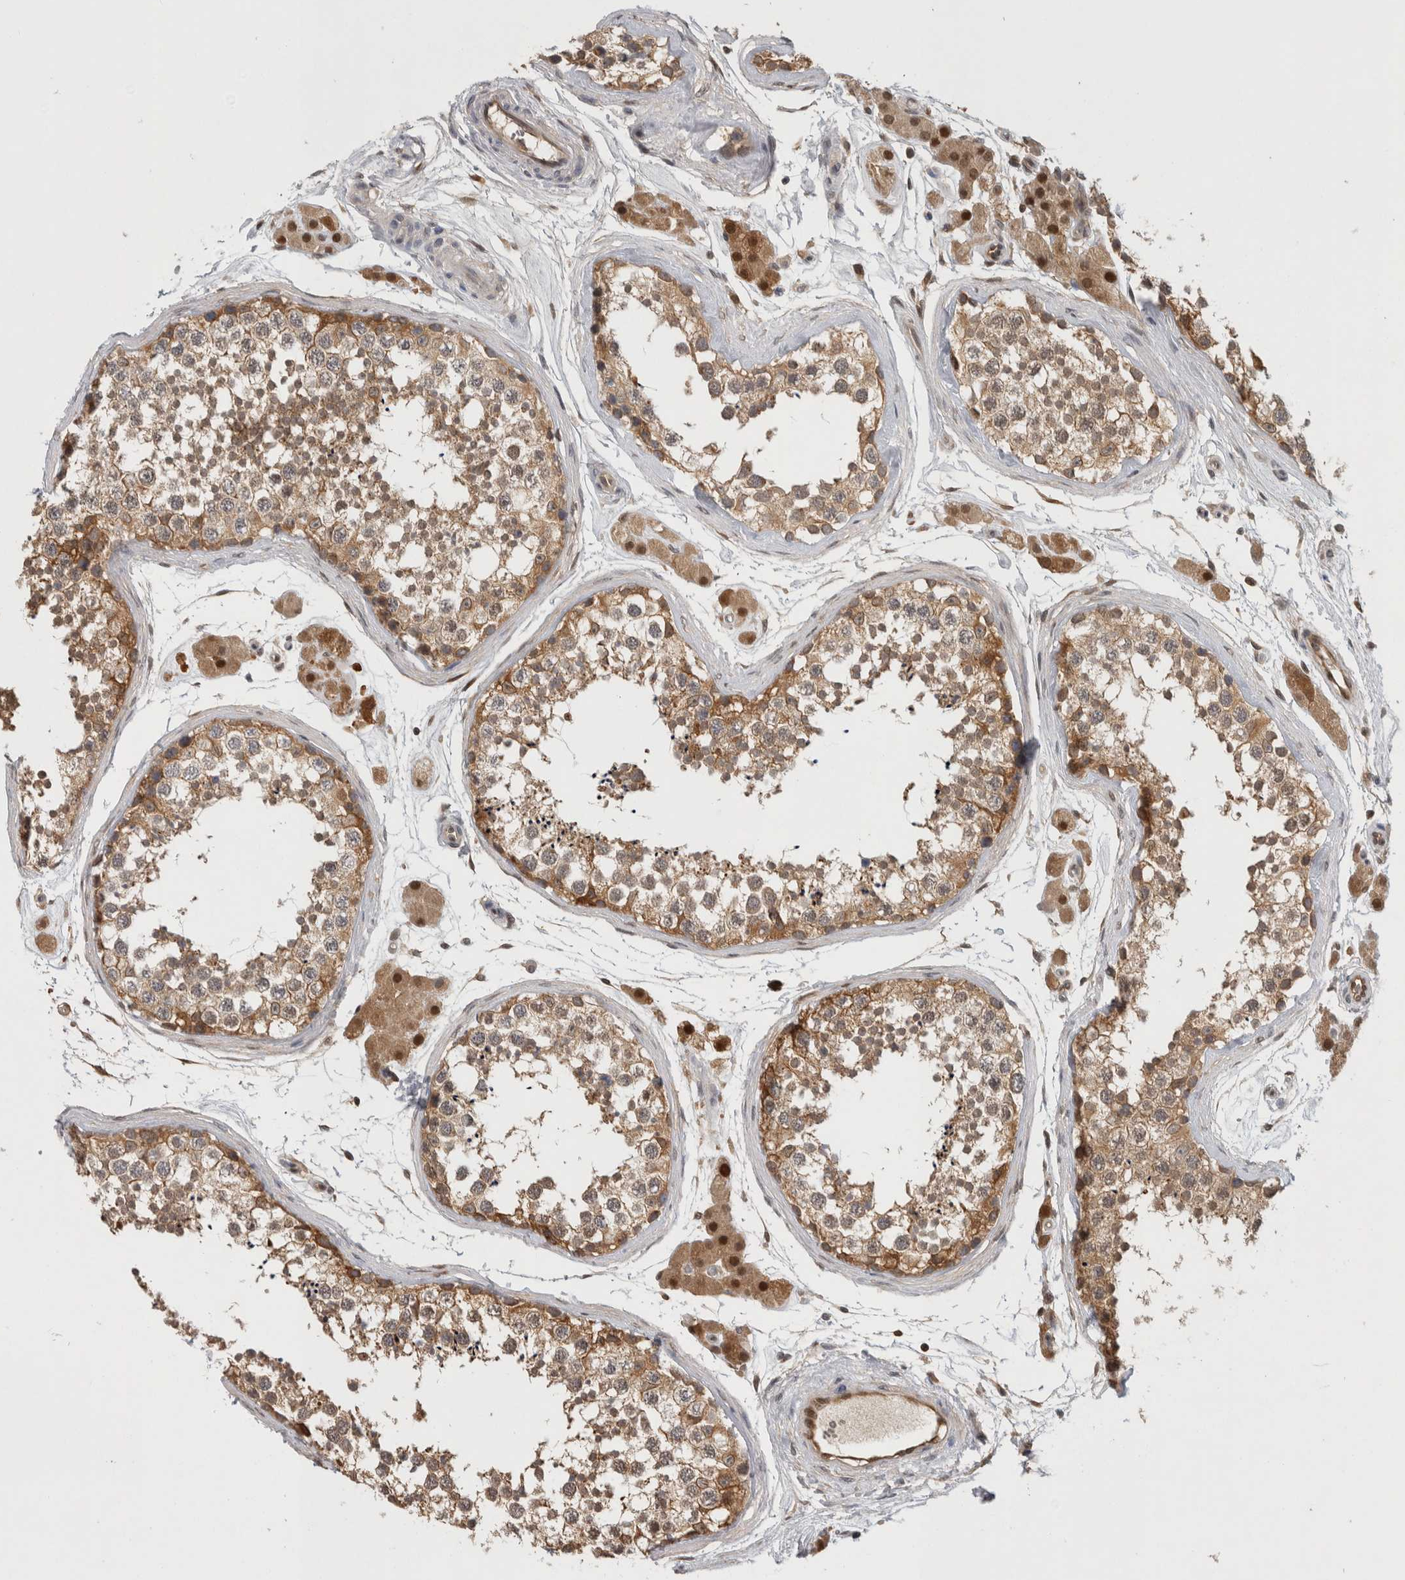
{"staining": {"intensity": "moderate", "quantity": ">75%", "location": "cytoplasmic/membranous"}, "tissue": "testis", "cell_type": "Cells in seminiferous ducts", "image_type": "normal", "snomed": [{"axis": "morphology", "description": "Normal tissue, NOS"}, {"axis": "topography", "description": "Testis"}], "caption": "Brown immunohistochemical staining in benign testis shows moderate cytoplasmic/membranous staining in about >75% of cells in seminiferous ducts.", "gene": "ASTN2", "patient": {"sex": "male", "age": 56}}